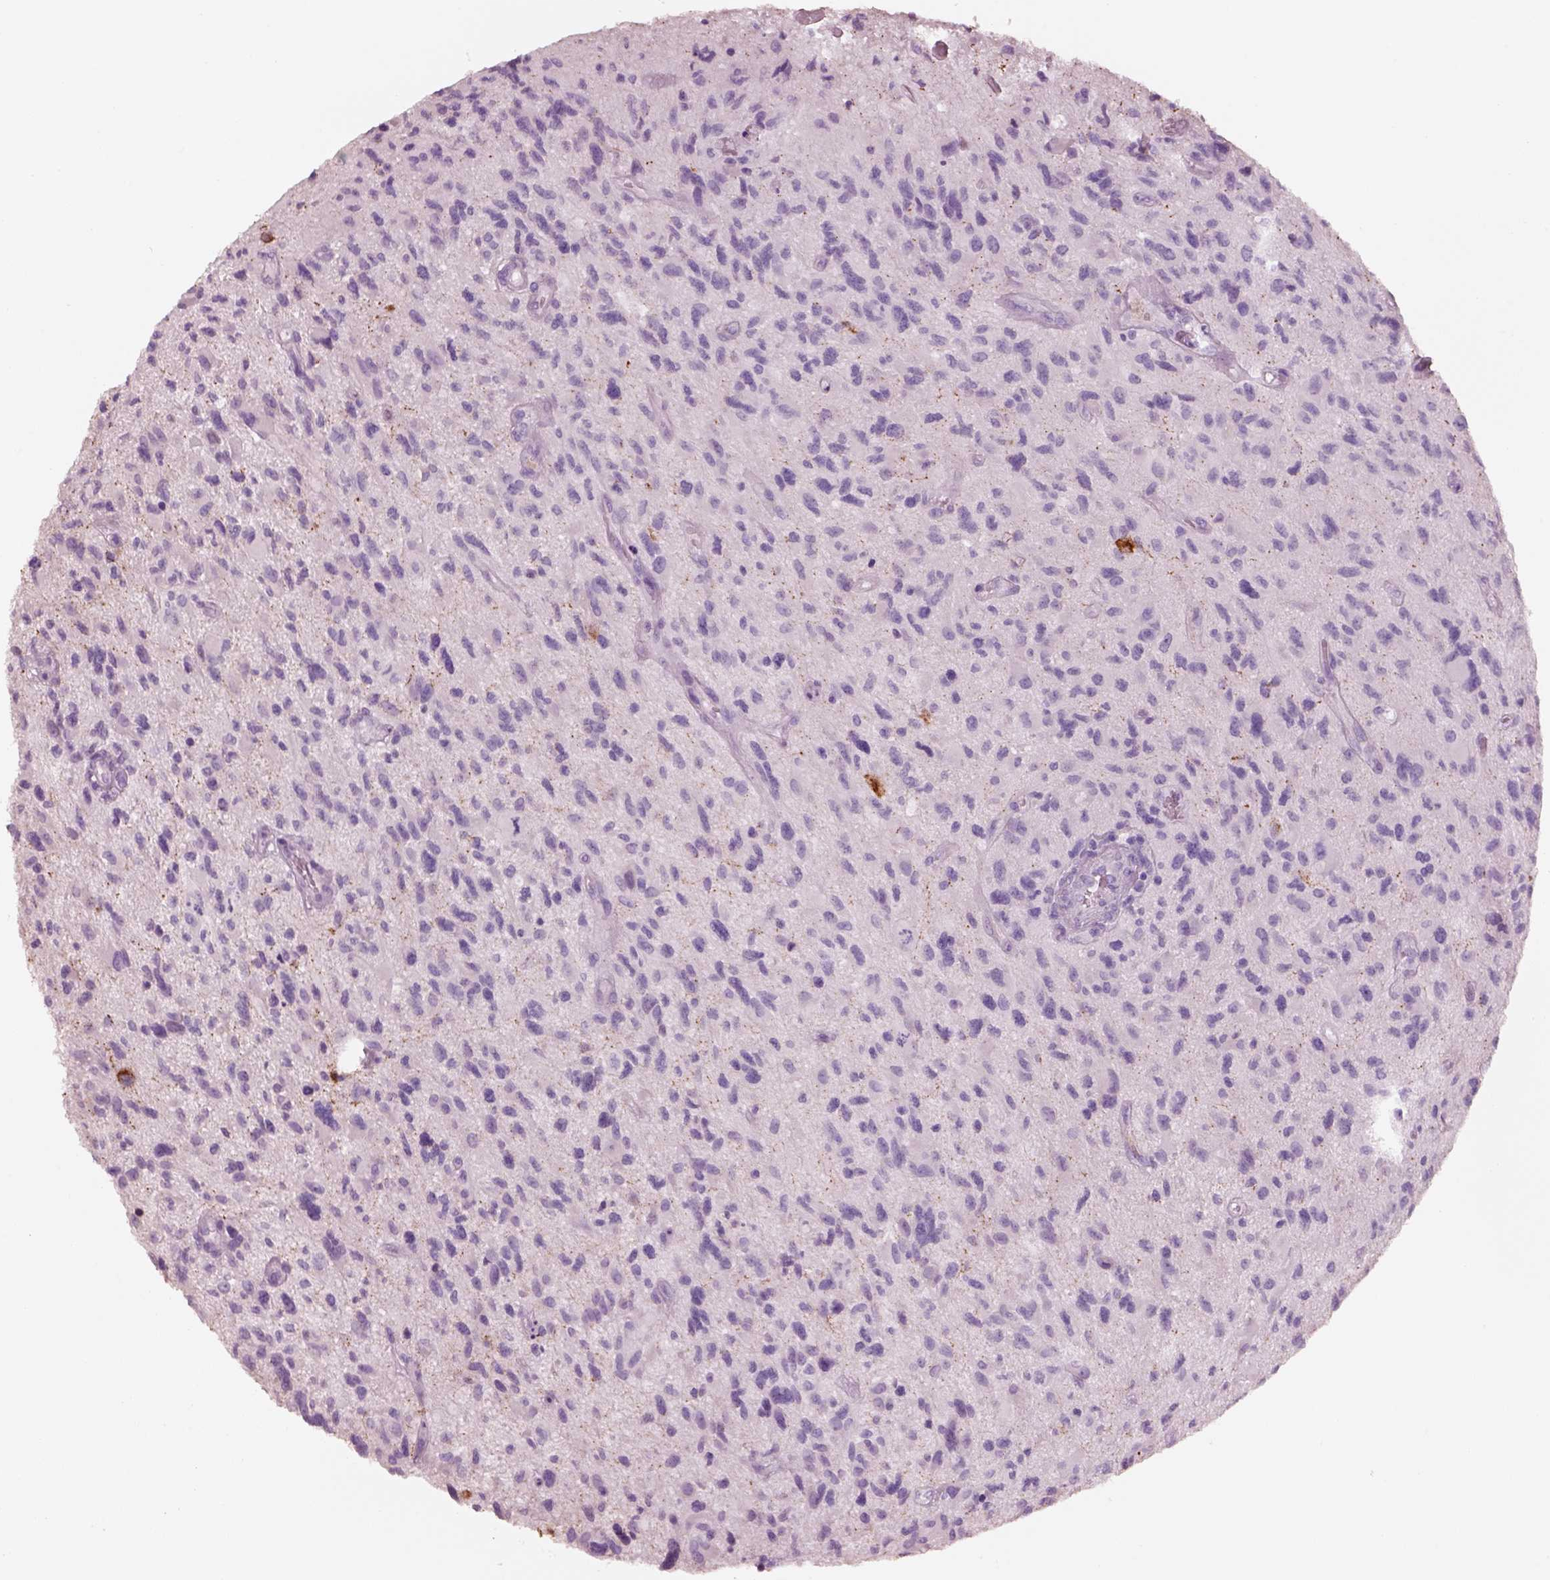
{"staining": {"intensity": "negative", "quantity": "none", "location": "none"}, "tissue": "glioma", "cell_type": "Tumor cells", "image_type": "cancer", "snomed": [{"axis": "morphology", "description": "Glioma, malignant, NOS"}, {"axis": "morphology", "description": "Glioma, malignant, High grade"}, {"axis": "topography", "description": "Brain"}], "caption": "Human glioma (malignant) stained for a protein using IHC displays no expression in tumor cells.", "gene": "PNOC", "patient": {"sex": "female", "age": 71}}